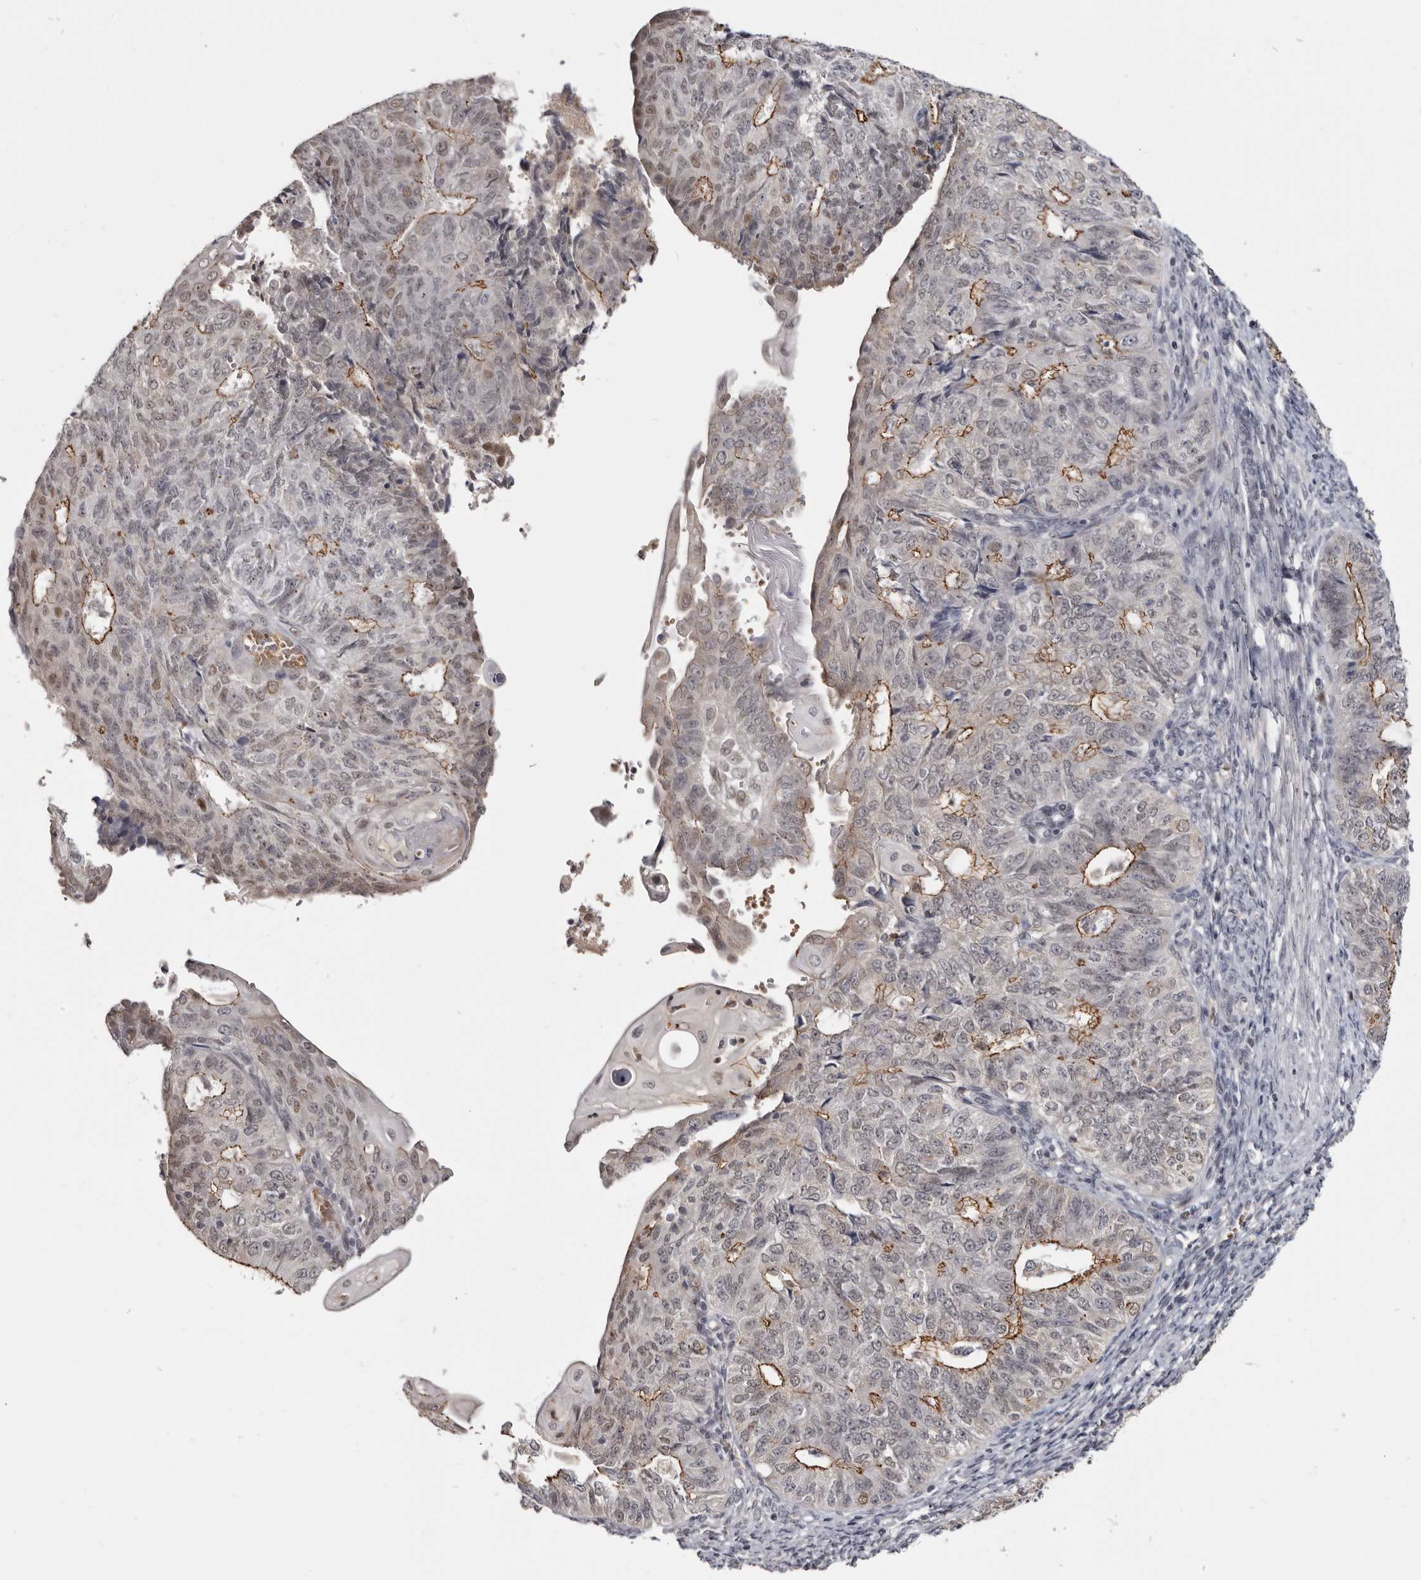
{"staining": {"intensity": "moderate", "quantity": "25%-75%", "location": "cytoplasmic/membranous,nuclear"}, "tissue": "endometrial cancer", "cell_type": "Tumor cells", "image_type": "cancer", "snomed": [{"axis": "morphology", "description": "Adenocarcinoma, NOS"}, {"axis": "topography", "description": "Endometrium"}], "caption": "Endometrial cancer (adenocarcinoma) stained with DAB (3,3'-diaminobenzidine) IHC demonstrates medium levels of moderate cytoplasmic/membranous and nuclear staining in about 25%-75% of tumor cells.", "gene": "CGN", "patient": {"sex": "female", "age": 32}}